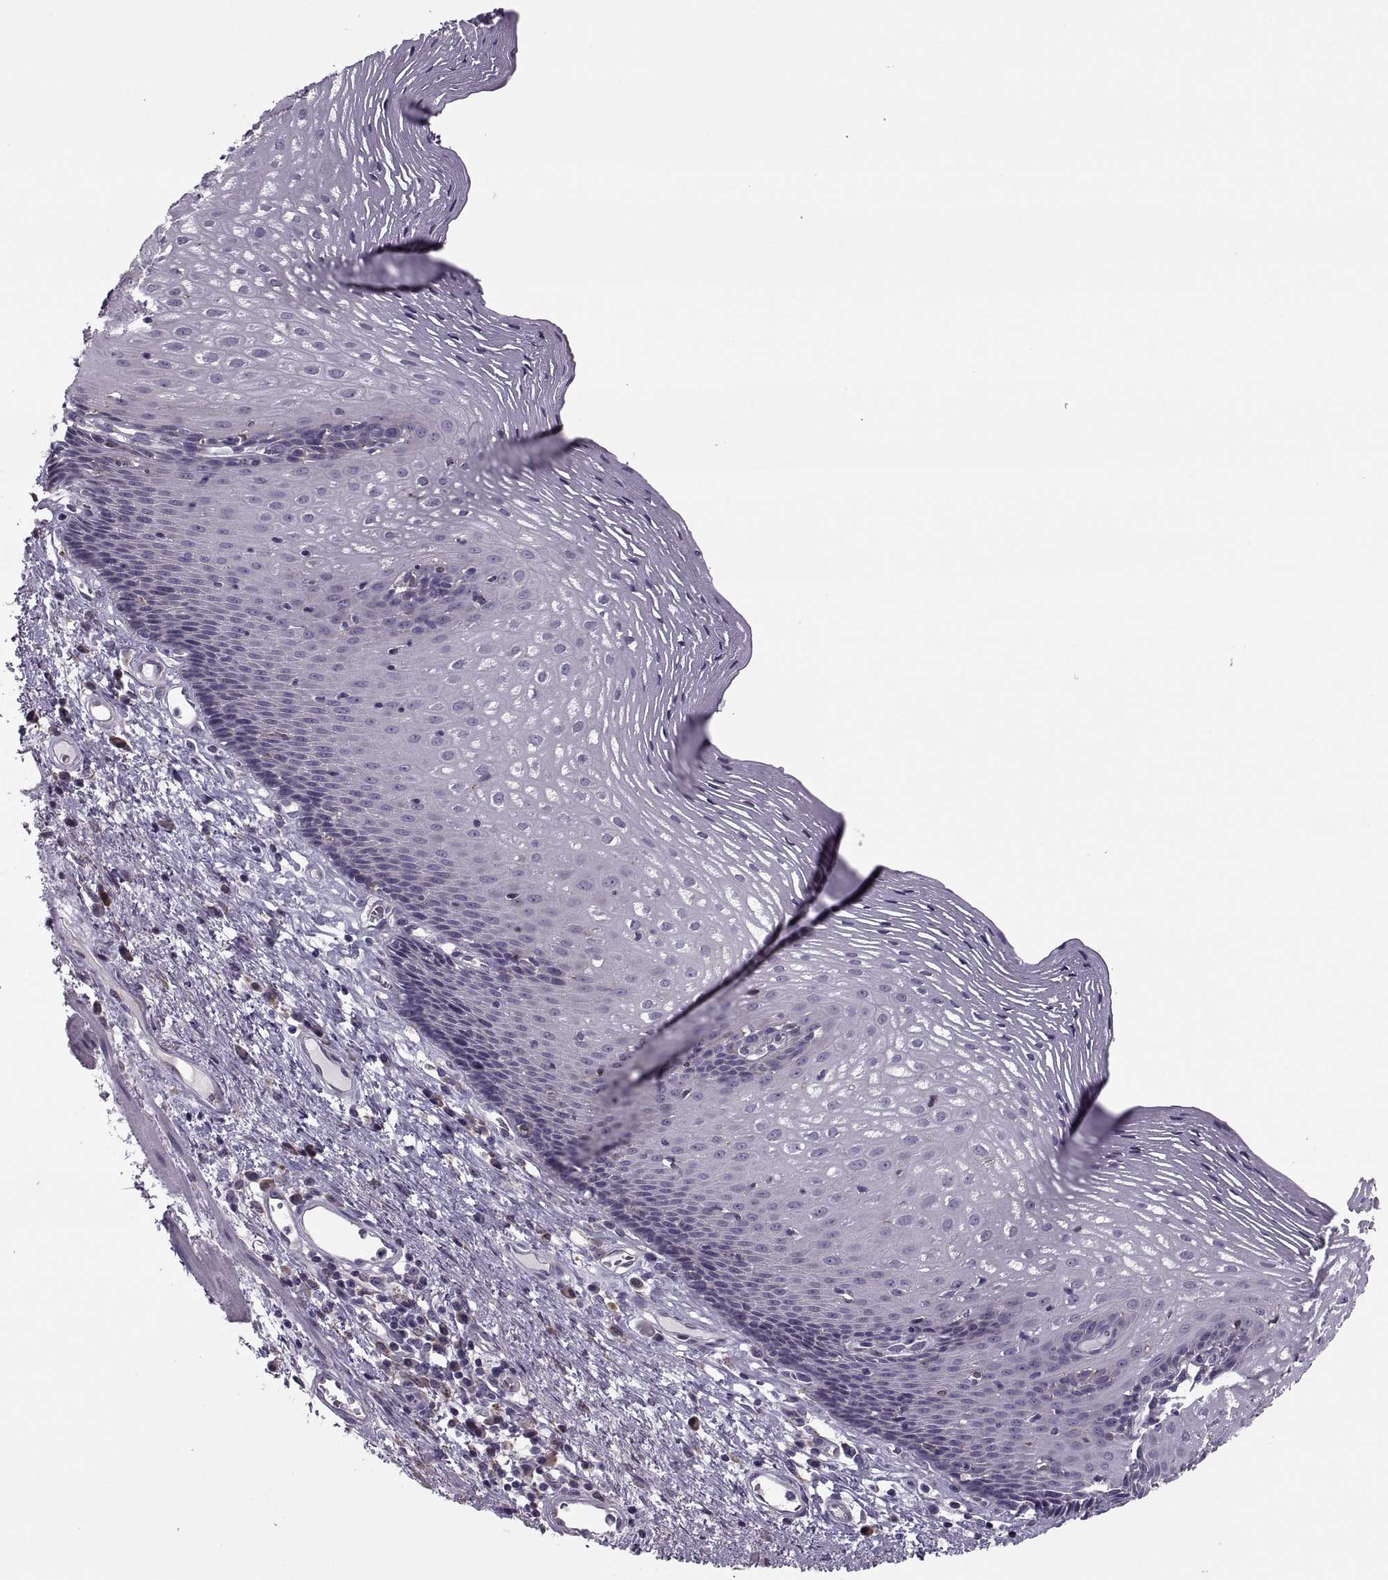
{"staining": {"intensity": "negative", "quantity": "none", "location": "none"}, "tissue": "esophagus", "cell_type": "Squamous epithelial cells", "image_type": "normal", "snomed": [{"axis": "morphology", "description": "Normal tissue, NOS"}, {"axis": "topography", "description": "Esophagus"}], "caption": "Immunohistochemical staining of normal human esophagus displays no significant expression in squamous epithelial cells.", "gene": "LETM2", "patient": {"sex": "male", "age": 76}}